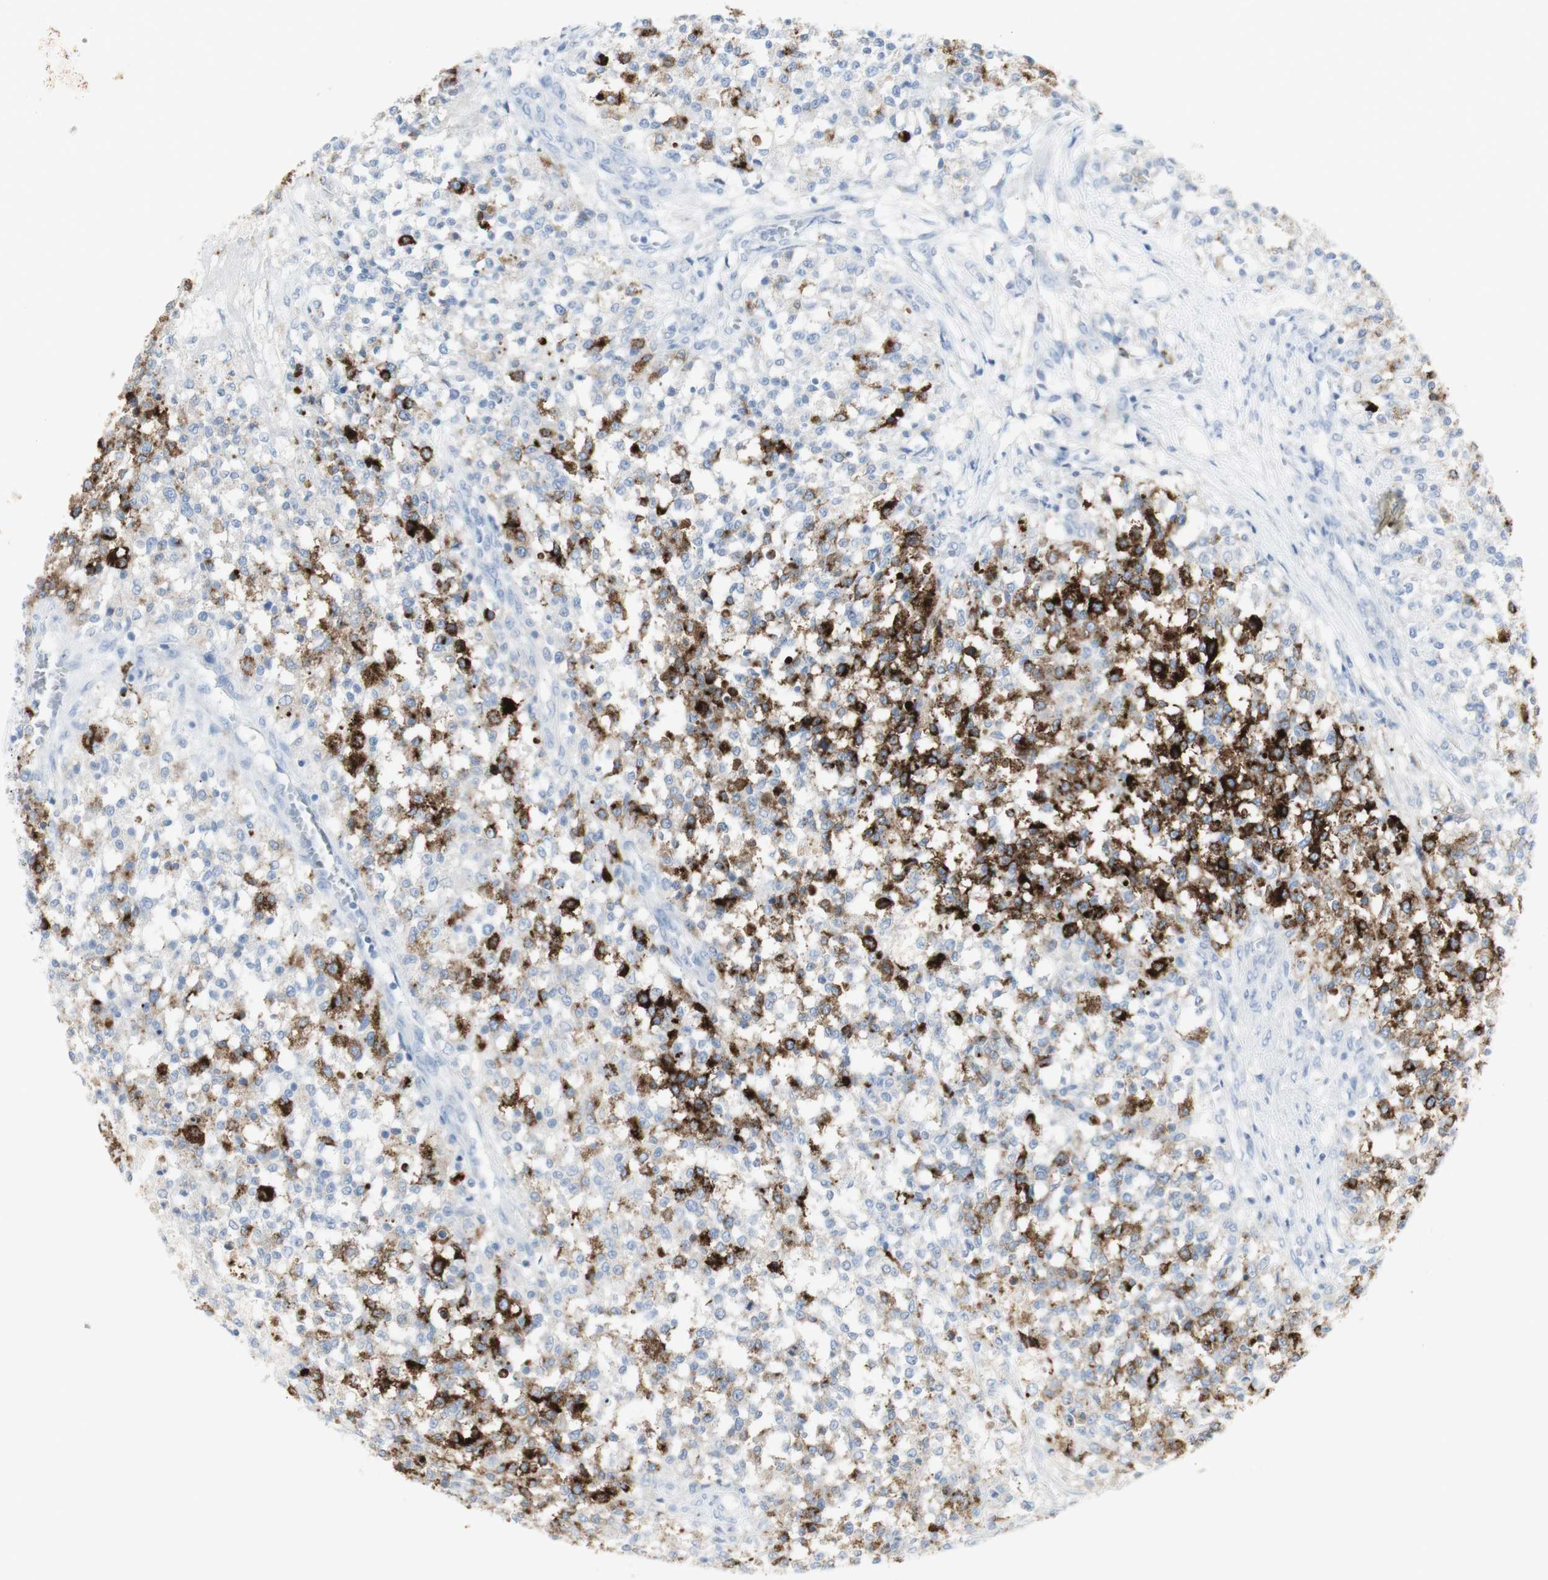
{"staining": {"intensity": "strong", "quantity": "25%-75%", "location": "cytoplasmic/membranous"}, "tissue": "testis cancer", "cell_type": "Tumor cells", "image_type": "cancer", "snomed": [{"axis": "morphology", "description": "Seminoma, NOS"}, {"axis": "topography", "description": "Testis"}], "caption": "Testis cancer stained with a protein marker exhibits strong staining in tumor cells.", "gene": "CD207", "patient": {"sex": "male", "age": 59}}